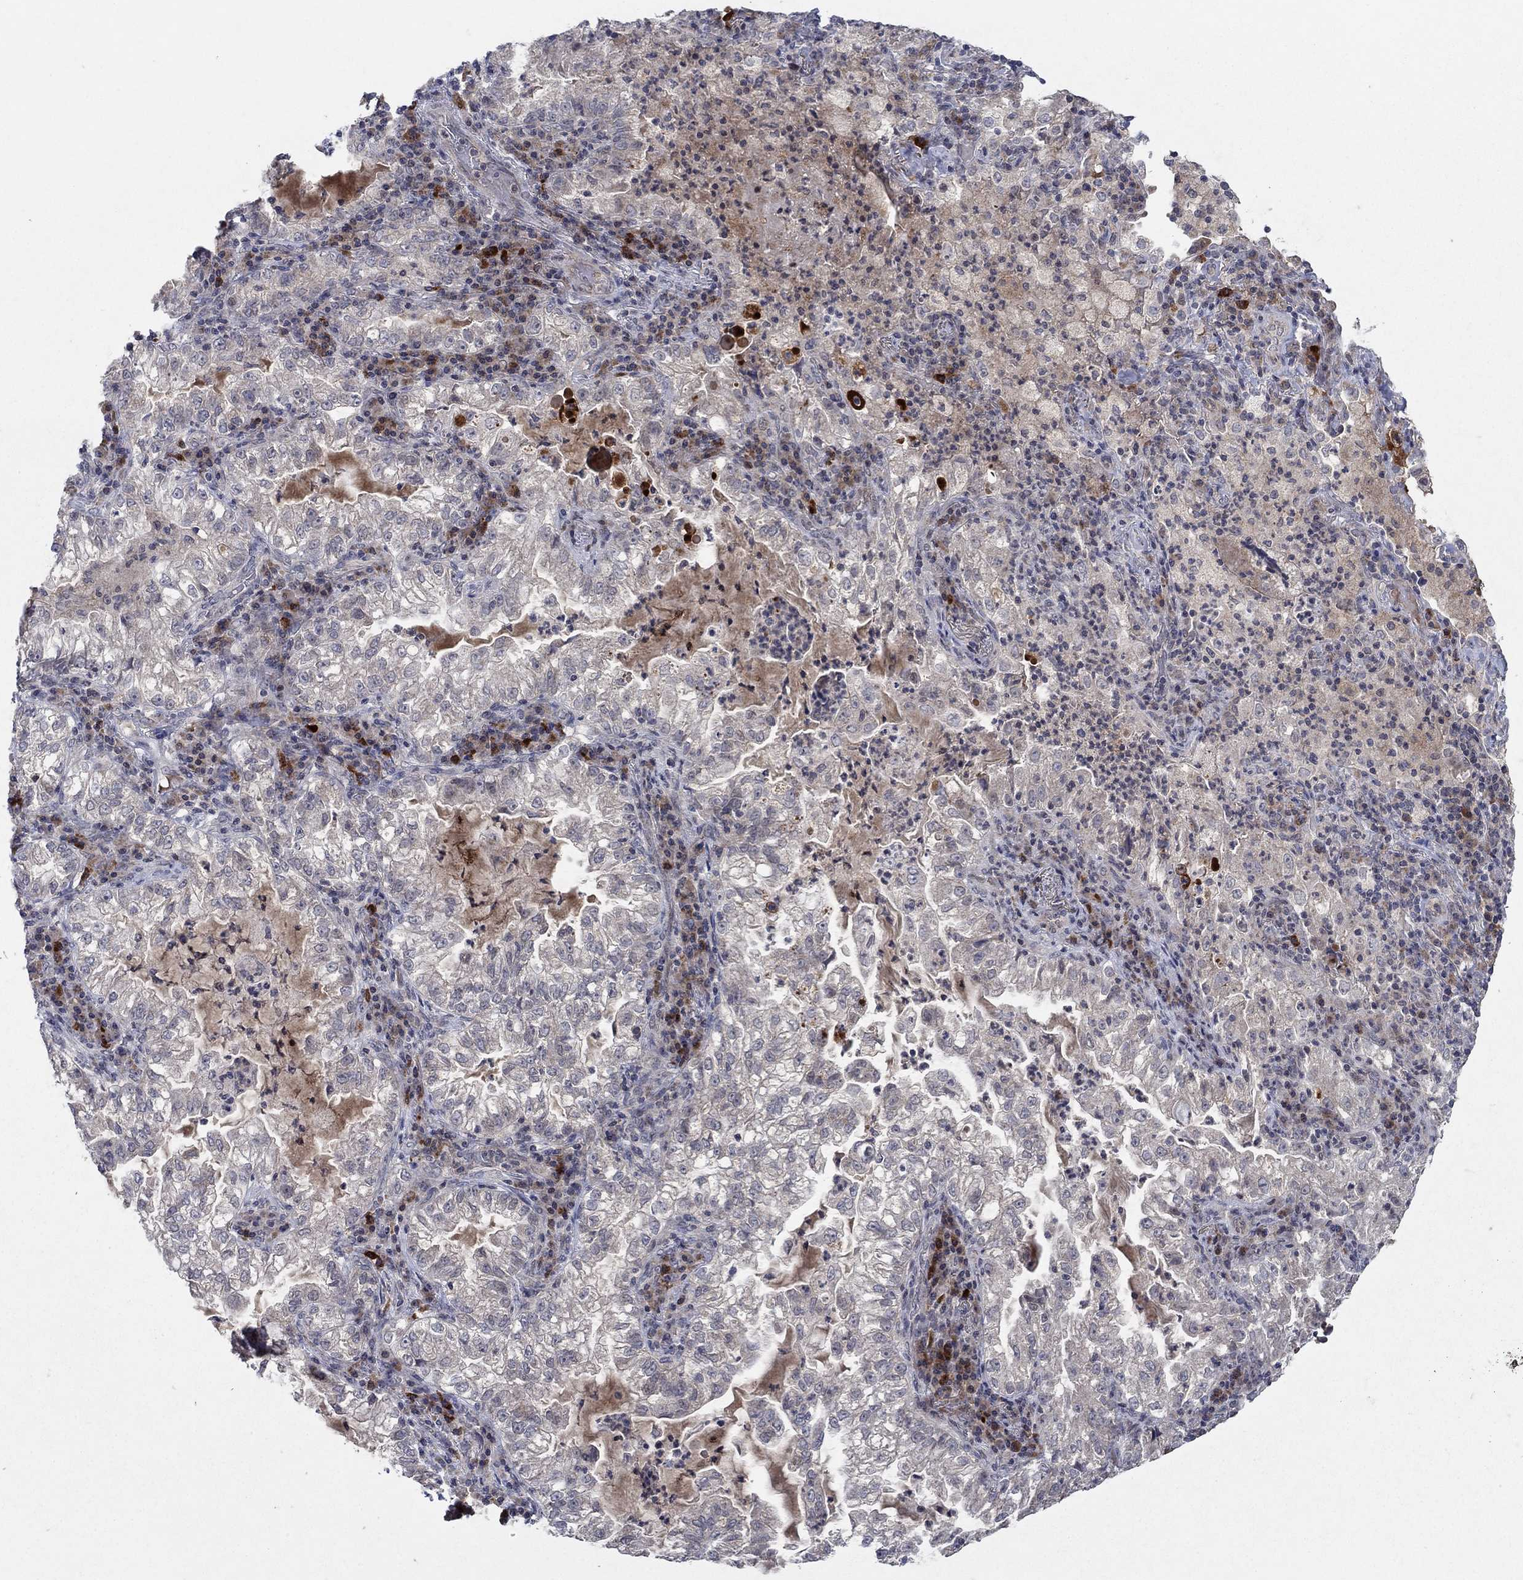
{"staining": {"intensity": "negative", "quantity": "none", "location": "none"}, "tissue": "lung cancer", "cell_type": "Tumor cells", "image_type": "cancer", "snomed": [{"axis": "morphology", "description": "Adenocarcinoma, NOS"}, {"axis": "topography", "description": "Lung"}], "caption": "DAB (3,3'-diaminobenzidine) immunohistochemical staining of human lung cancer displays no significant staining in tumor cells. (Stains: DAB IHC with hematoxylin counter stain, Microscopy: brightfield microscopy at high magnification).", "gene": "IL4", "patient": {"sex": "female", "age": 73}}